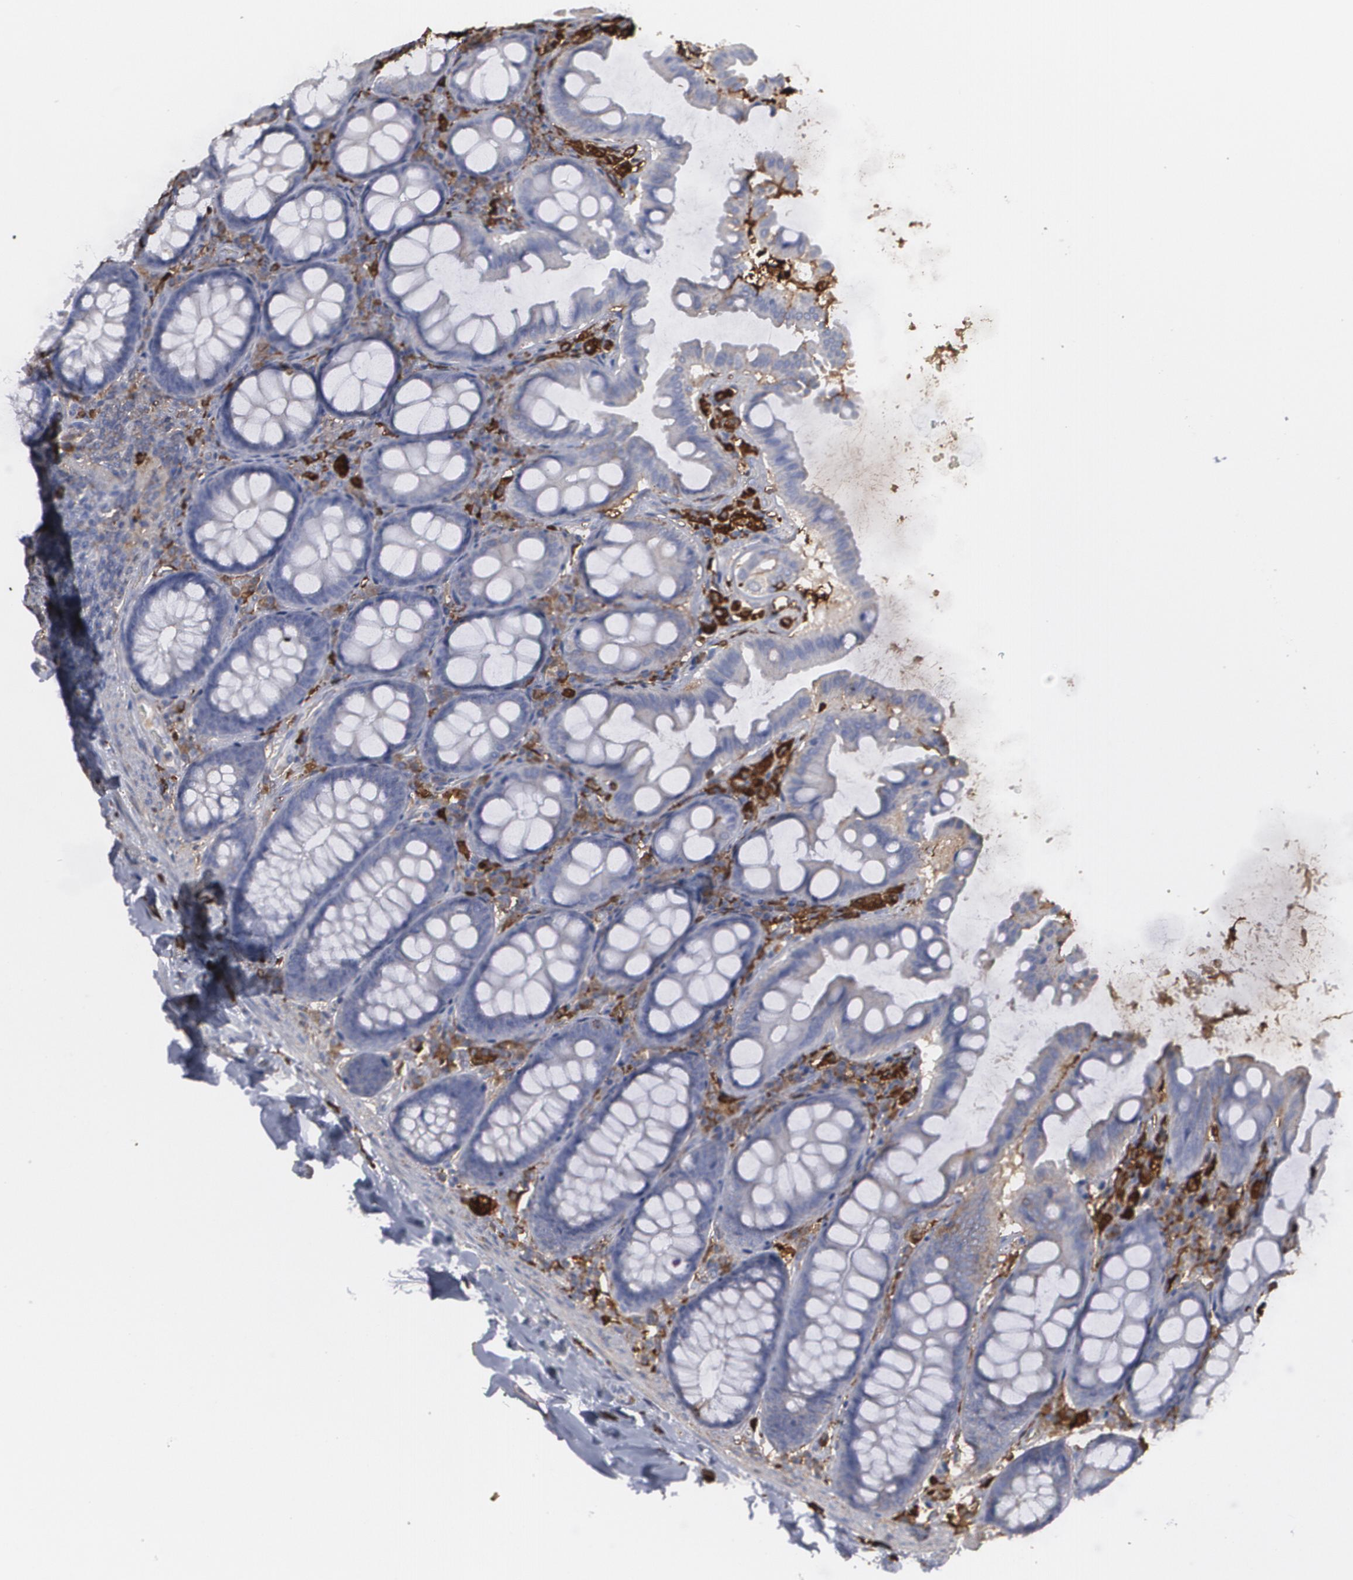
{"staining": {"intensity": "negative", "quantity": "none", "location": "none"}, "tissue": "colon", "cell_type": "Endothelial cells", "image_type": "normal", "snomed": [{"axis": "morphology", "description": "Normal tissue, NOS"}, {"axis": "topography", "description": "Colon"}], "caption": "IHC of normal human colon reveals no expression in endothelial cells.", "gene": "ODC1", "patient": {"sex": "female", "age": 61}}